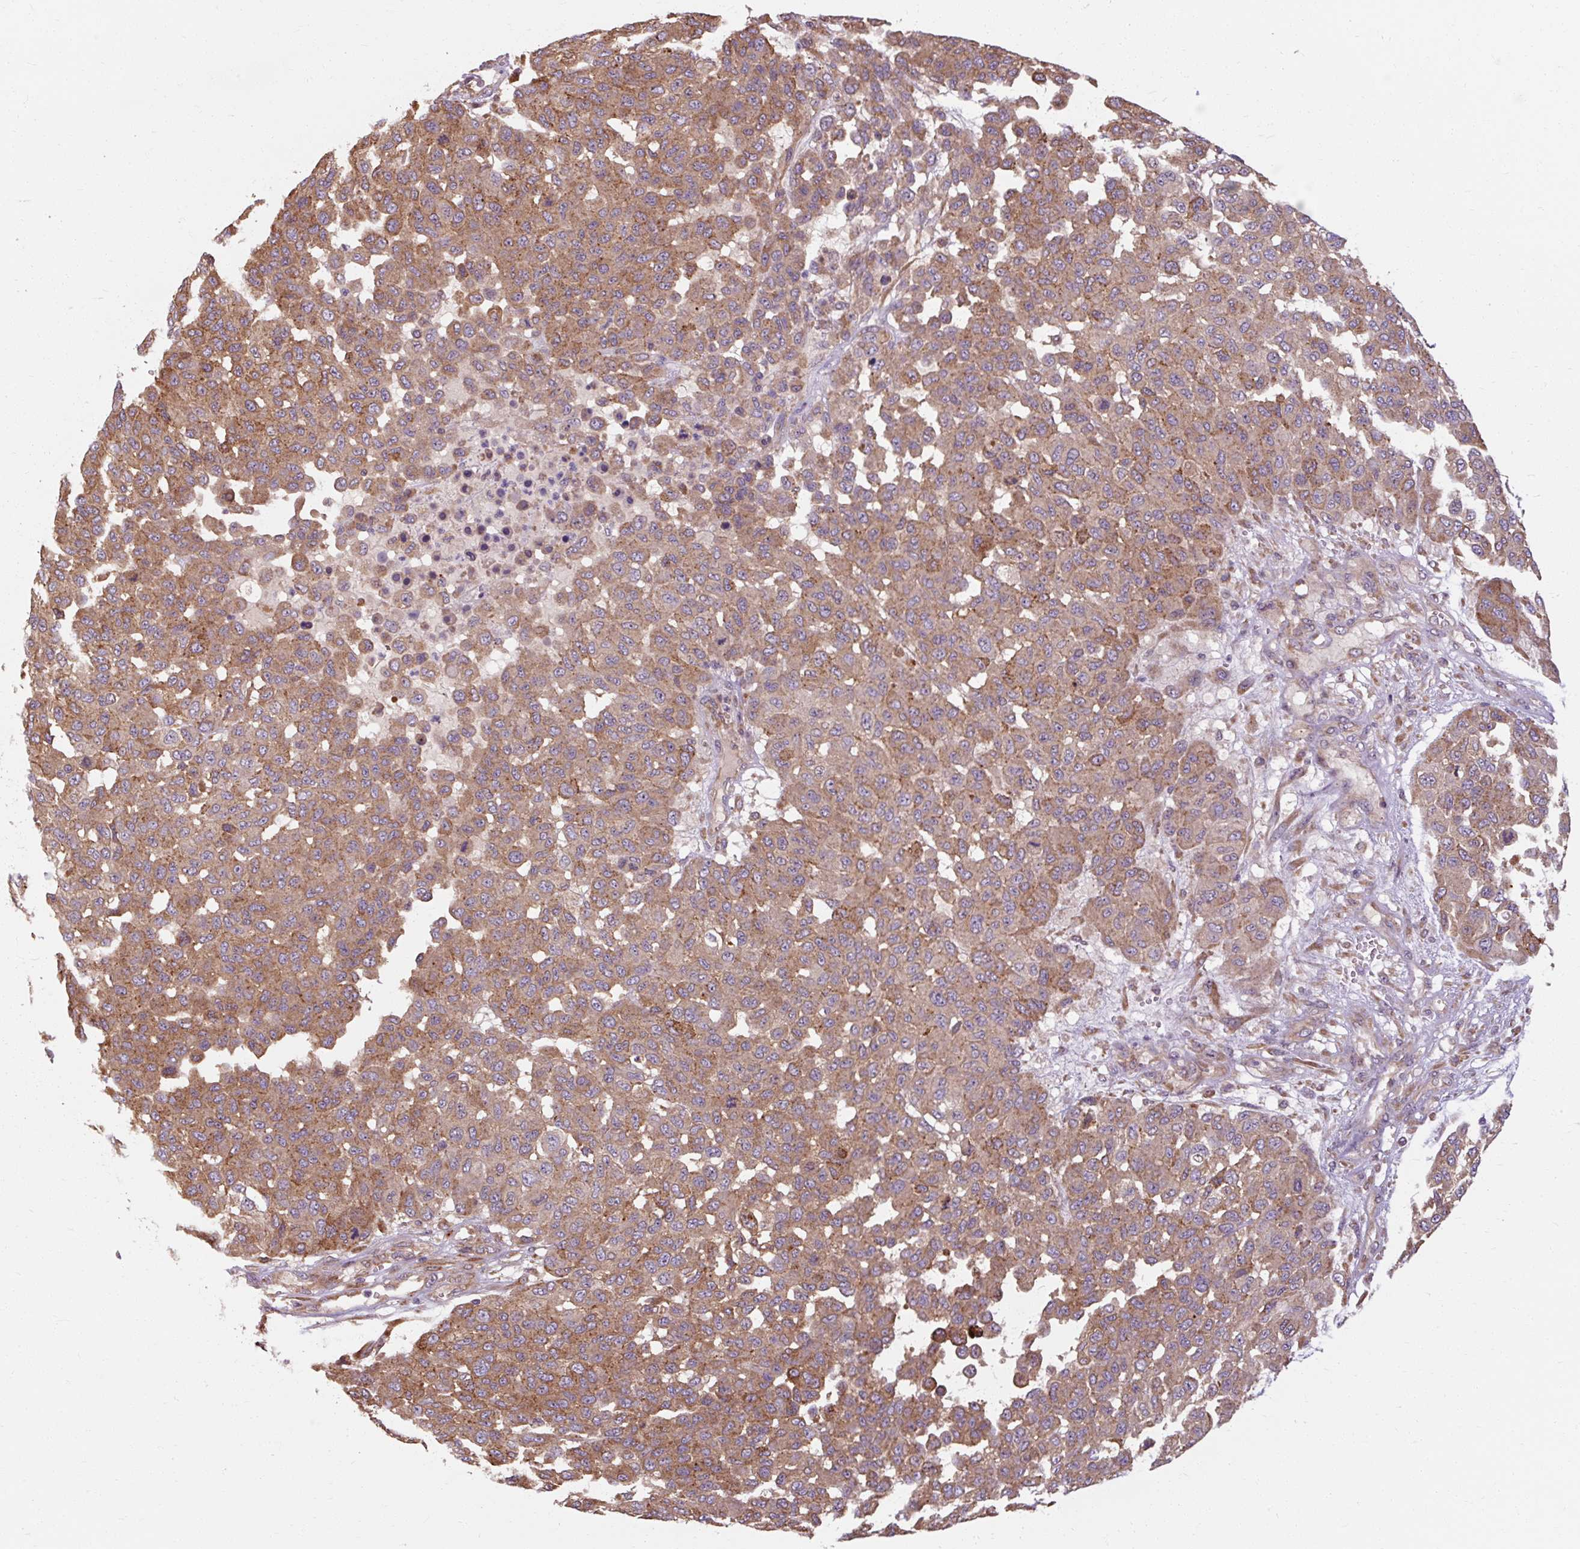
{"staining": {"intensity": "moderate", "quantity": ">75%", "location": "cytoplasmic/membranous"}, "tissue": "melanoma", "cell_type": "Tumor cells", "image_type": "cancer", "snomed": [{"axis": "morphology", "description": "Malignant melanoma, NOS"}, {"axis": "topography", "description": "Skin"}], "caption": "Human melanoma stained for a protein (brown) displays moderate cytoplasmic/membranous positive positivity in about >75% of tumor cells.", "gene": "TBC1D4", "patient": {"sex": "male", "age": 62}}